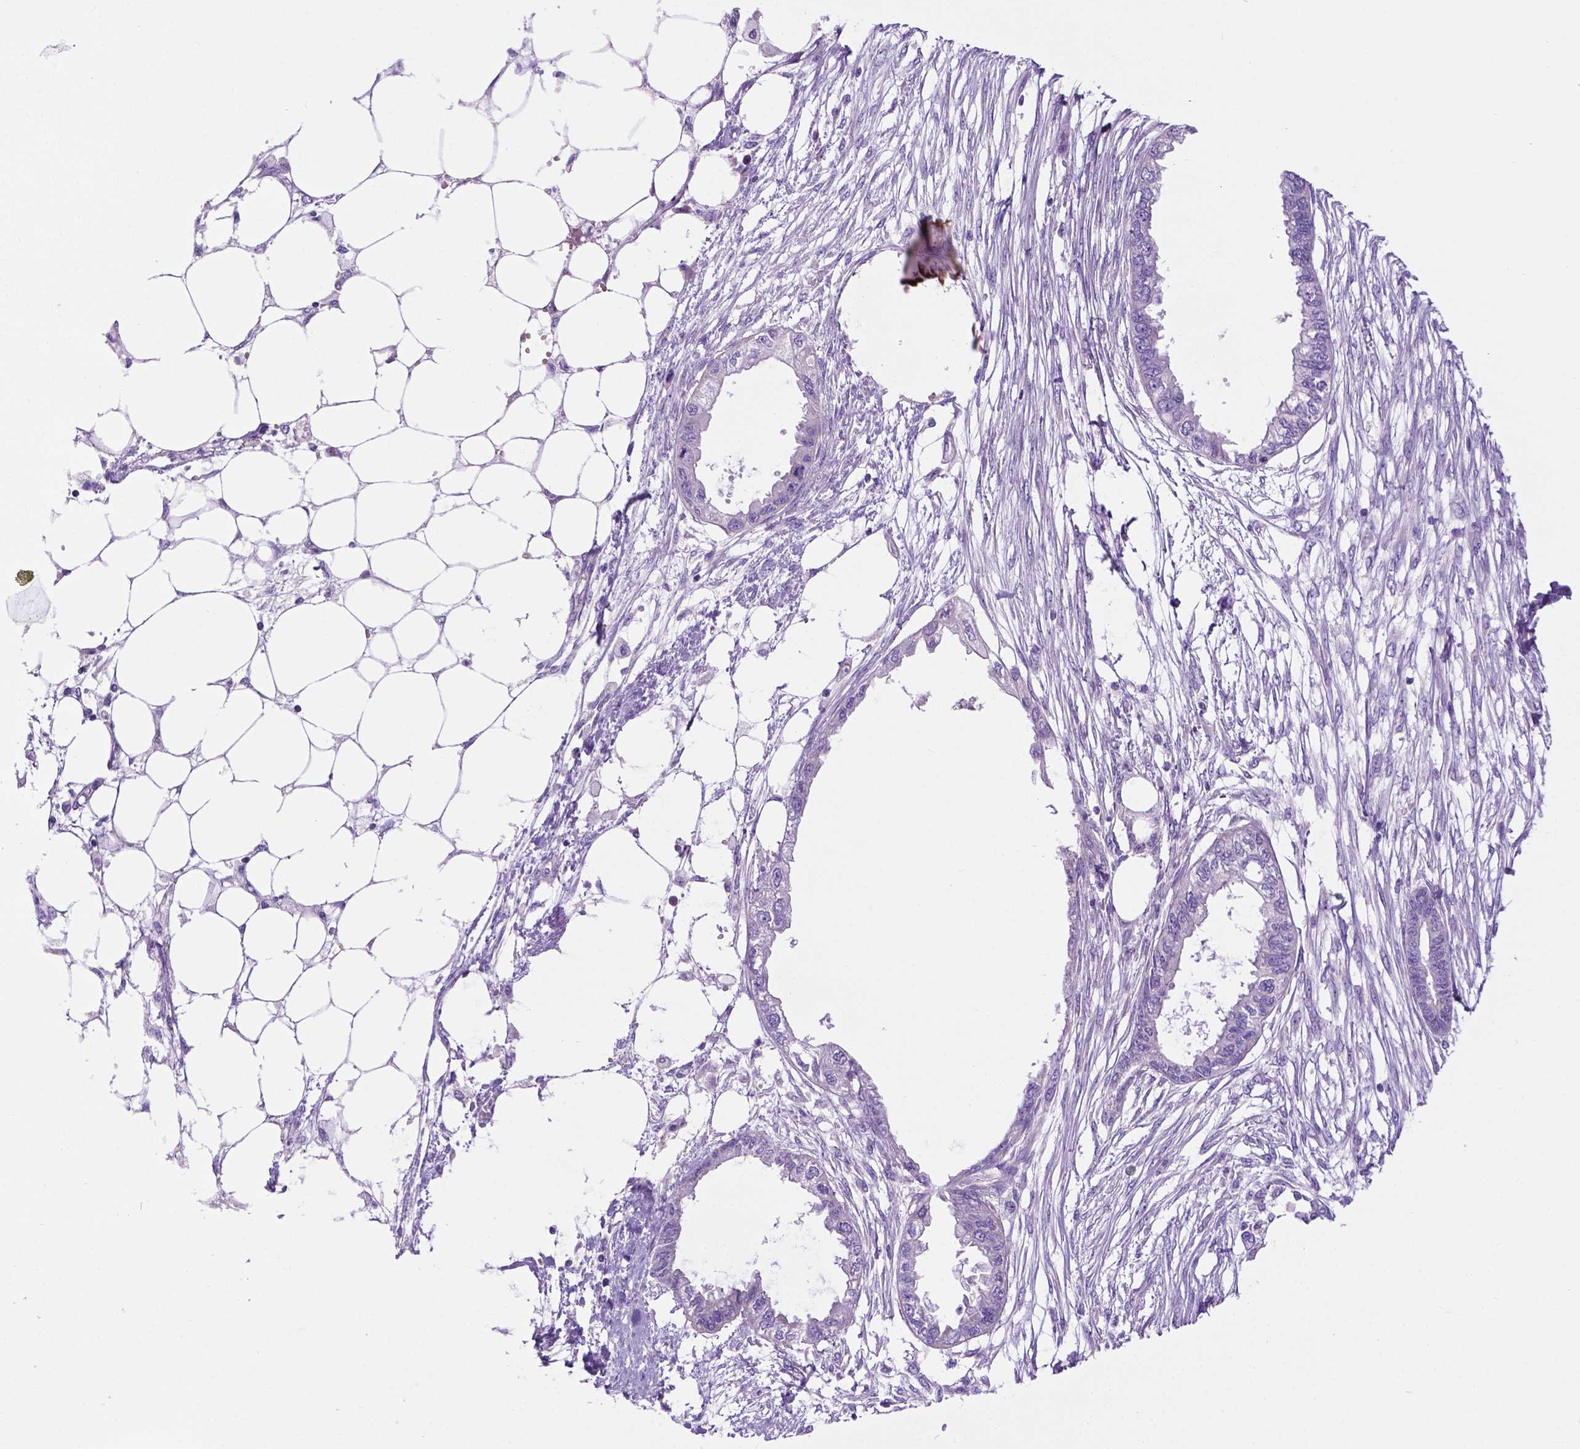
{"staining": {"intensity": "negative", "quantity": "none", "location": "none"}, "tissue": "endometrial cancer", "cell_type": "Tumor cells", "image_type": "cancer", "snomed": [{"axis": "morphology", "description": "Adenocarcinoma, NOS"}, {"axis": "morphology", "description": "Adenocarcinoma, metastatic, NOS"}, {"axis": "topography", "description": "Adipose tissue"}, {"axis": "topography", "description": "Endometrium"}], "caption": "The histopathology image demonstrates no staining of tumor cells in endometrial cancer.", "gene": "PHYHIP", "patient": {"sex": "female", "age": 67}}